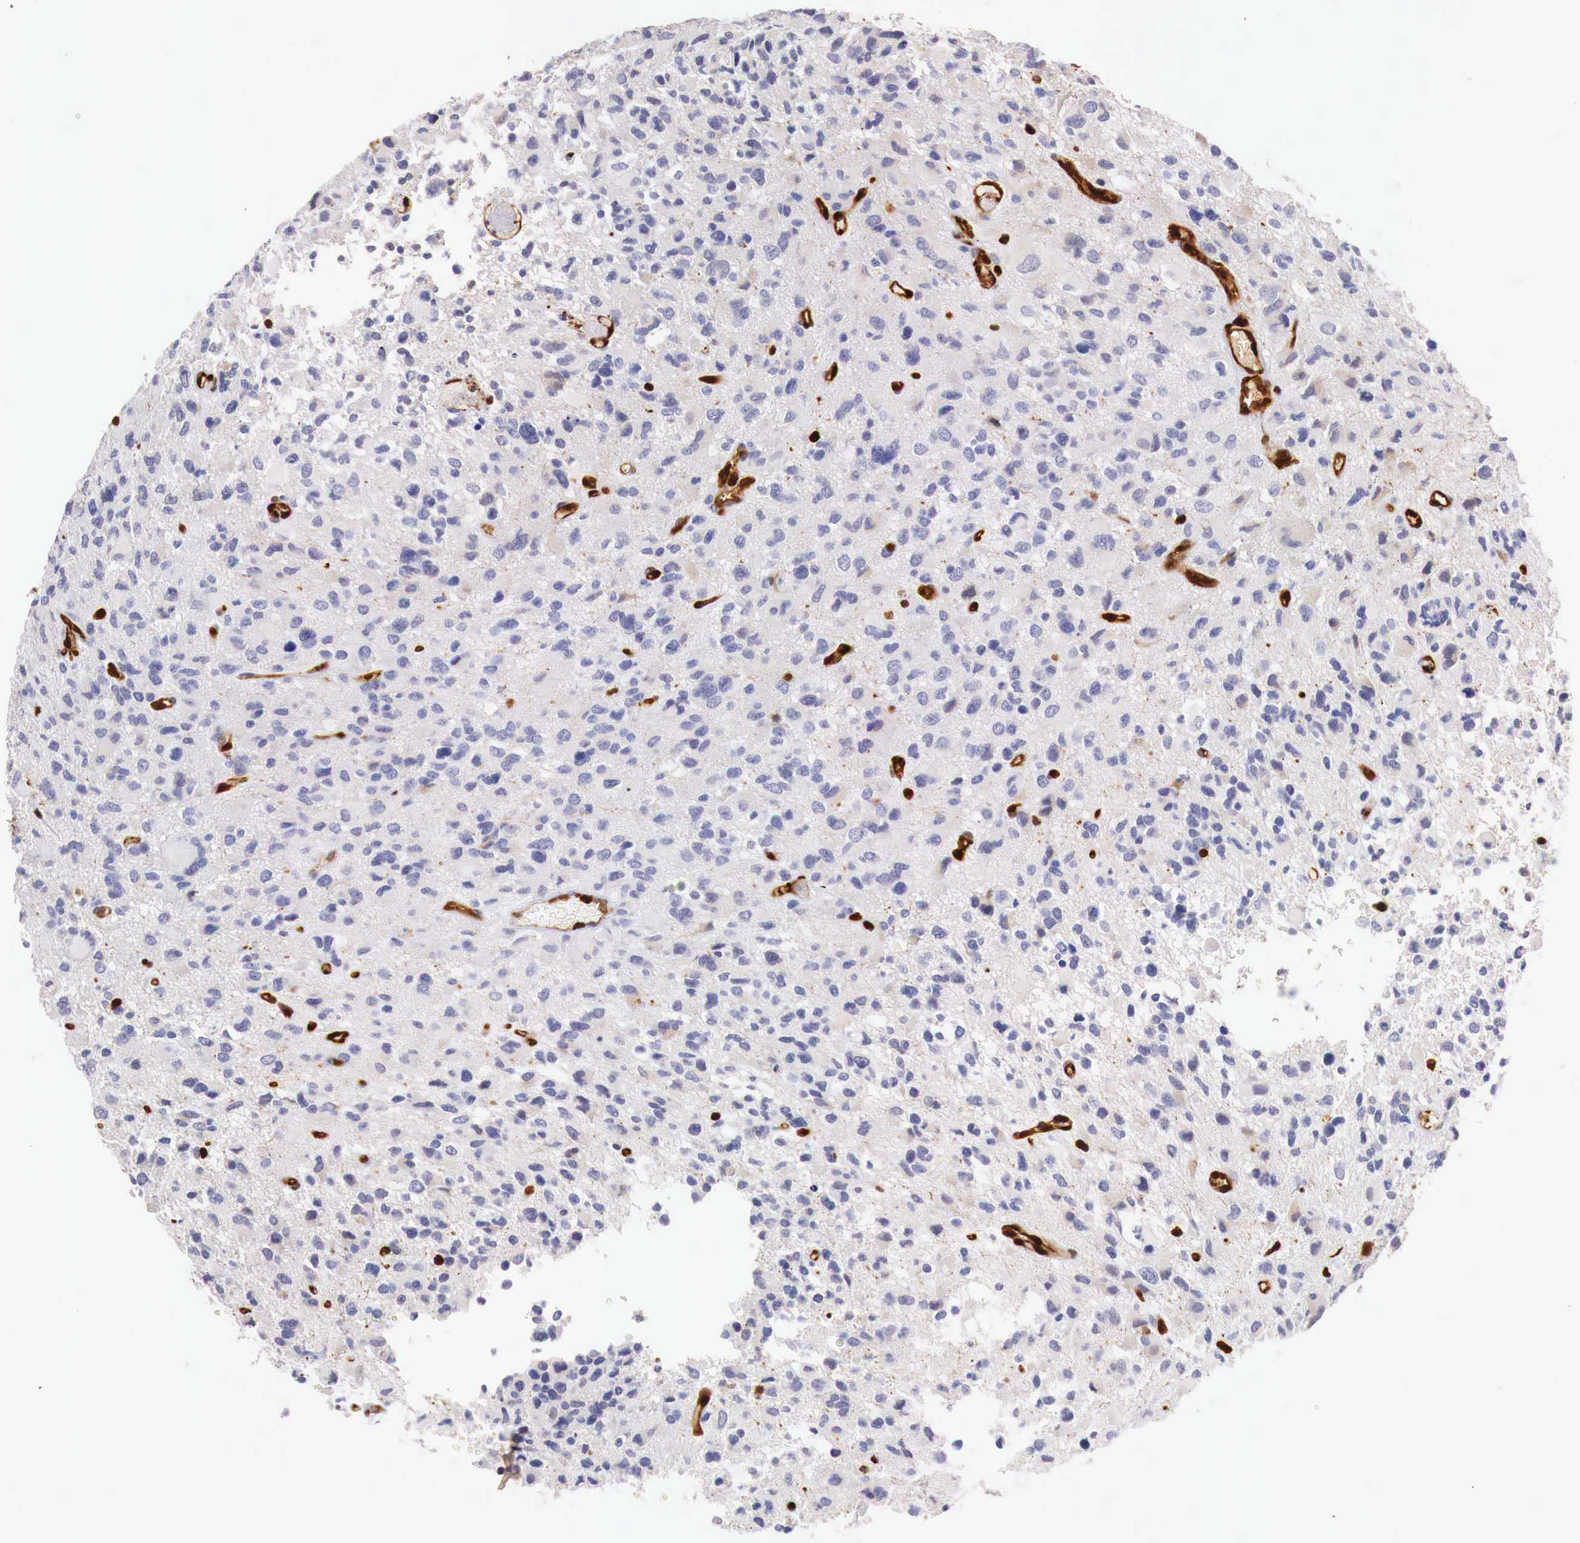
{"staining": {"intensity": "strong", "quantity": "<25%", "location": "cytoplasmic/membranous,nuclear"}, "tissue": "glioma", "cell_type": "Tumor cells", "image_type": "cancer", "snomed": [{"axis": "morphology", "description": "Glioma, malignant, High grade"}, {"axis": "topography", "description": "Brain"}], "caption": "Immunohistochemistry (IHC) of glioma exhibits medium levels of strong cytoplasmic/membranous and nuclear expression in about <25% of tumor cells. (DAB IHC with brightfield microscopy, high magnification).", "gene": "ITIH6", "patient": {"sex": "male", "age": 69}}